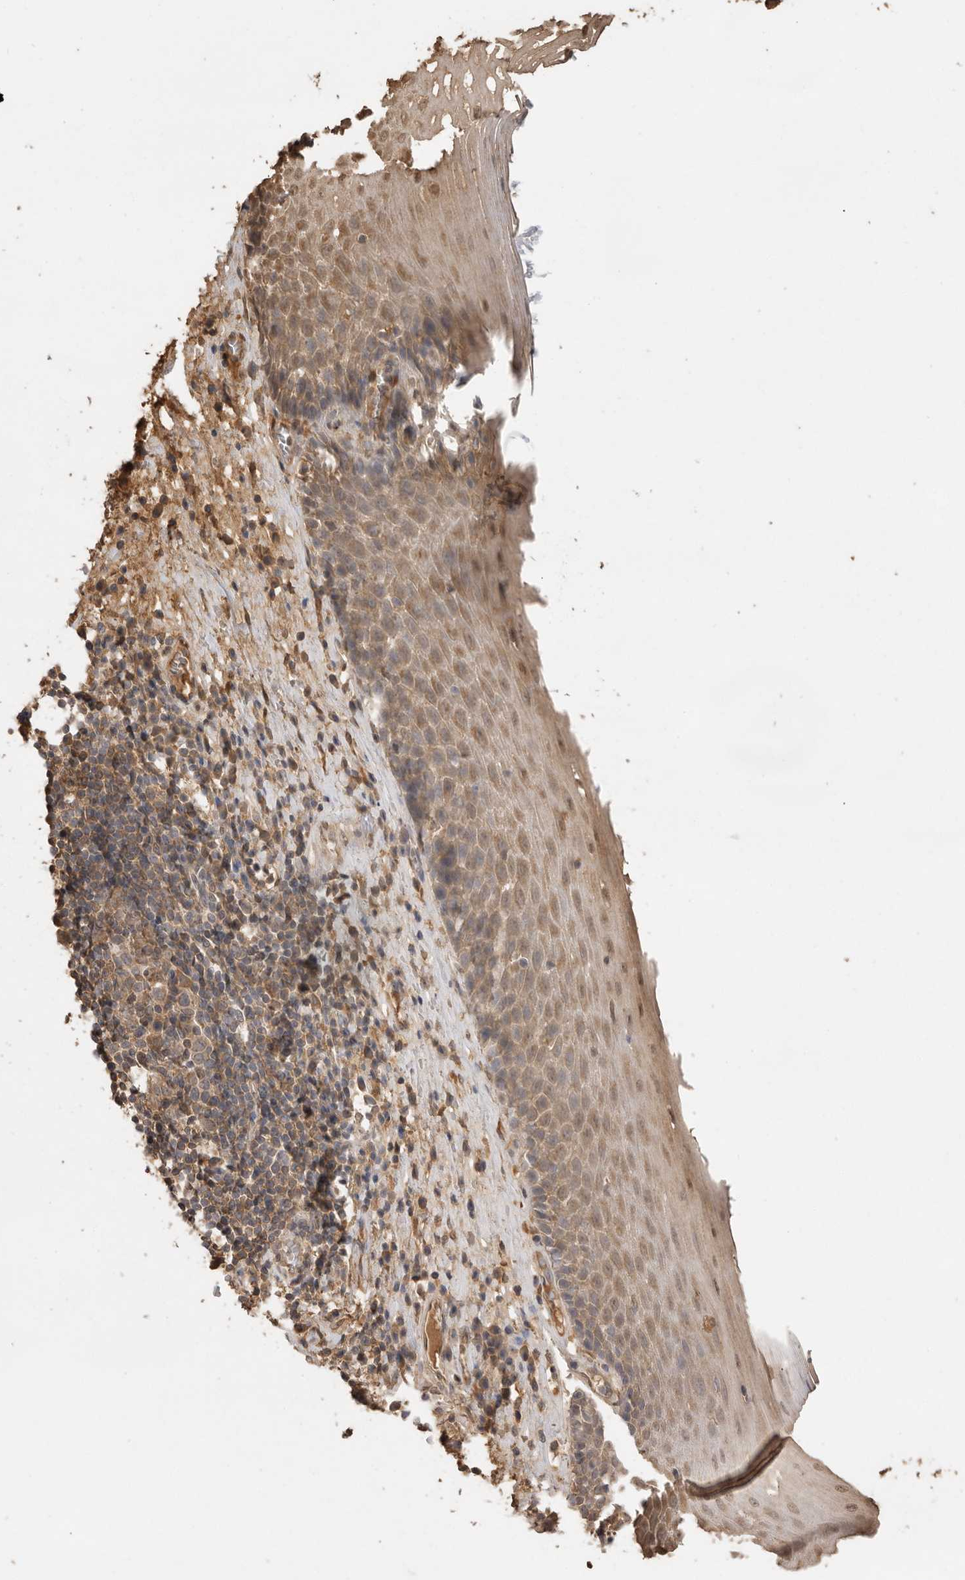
{"staining": {"intensity": "weak", "quantity": ">75%", "location": "cytoplasmic/membranous"}, "tissue": "esophagus", "cell_type": "Squamous epithelial cells", "image_type": "normal", "snomed": [{"axis": "morphology", "description": "Normal tissue, NOS"}, {"axis": "morphology", "description": "Adenocarcinoma, NOS"}, {"axis": "topography", "description": "Esophagus"}], "caption": "High-magnification brightfield microscopy of unremarkable esophagus stained with DAB (brown) and counterstained with hematoxylin (blue). squamous epithelial cells exhibit weak cytoplasmic/membranous staining is seen in about>75% of cells. (DAB IHC with brightfield microscopy, high magnification).", "gene": "JAG2", "patient": {"sex": "male", "age": 62}}